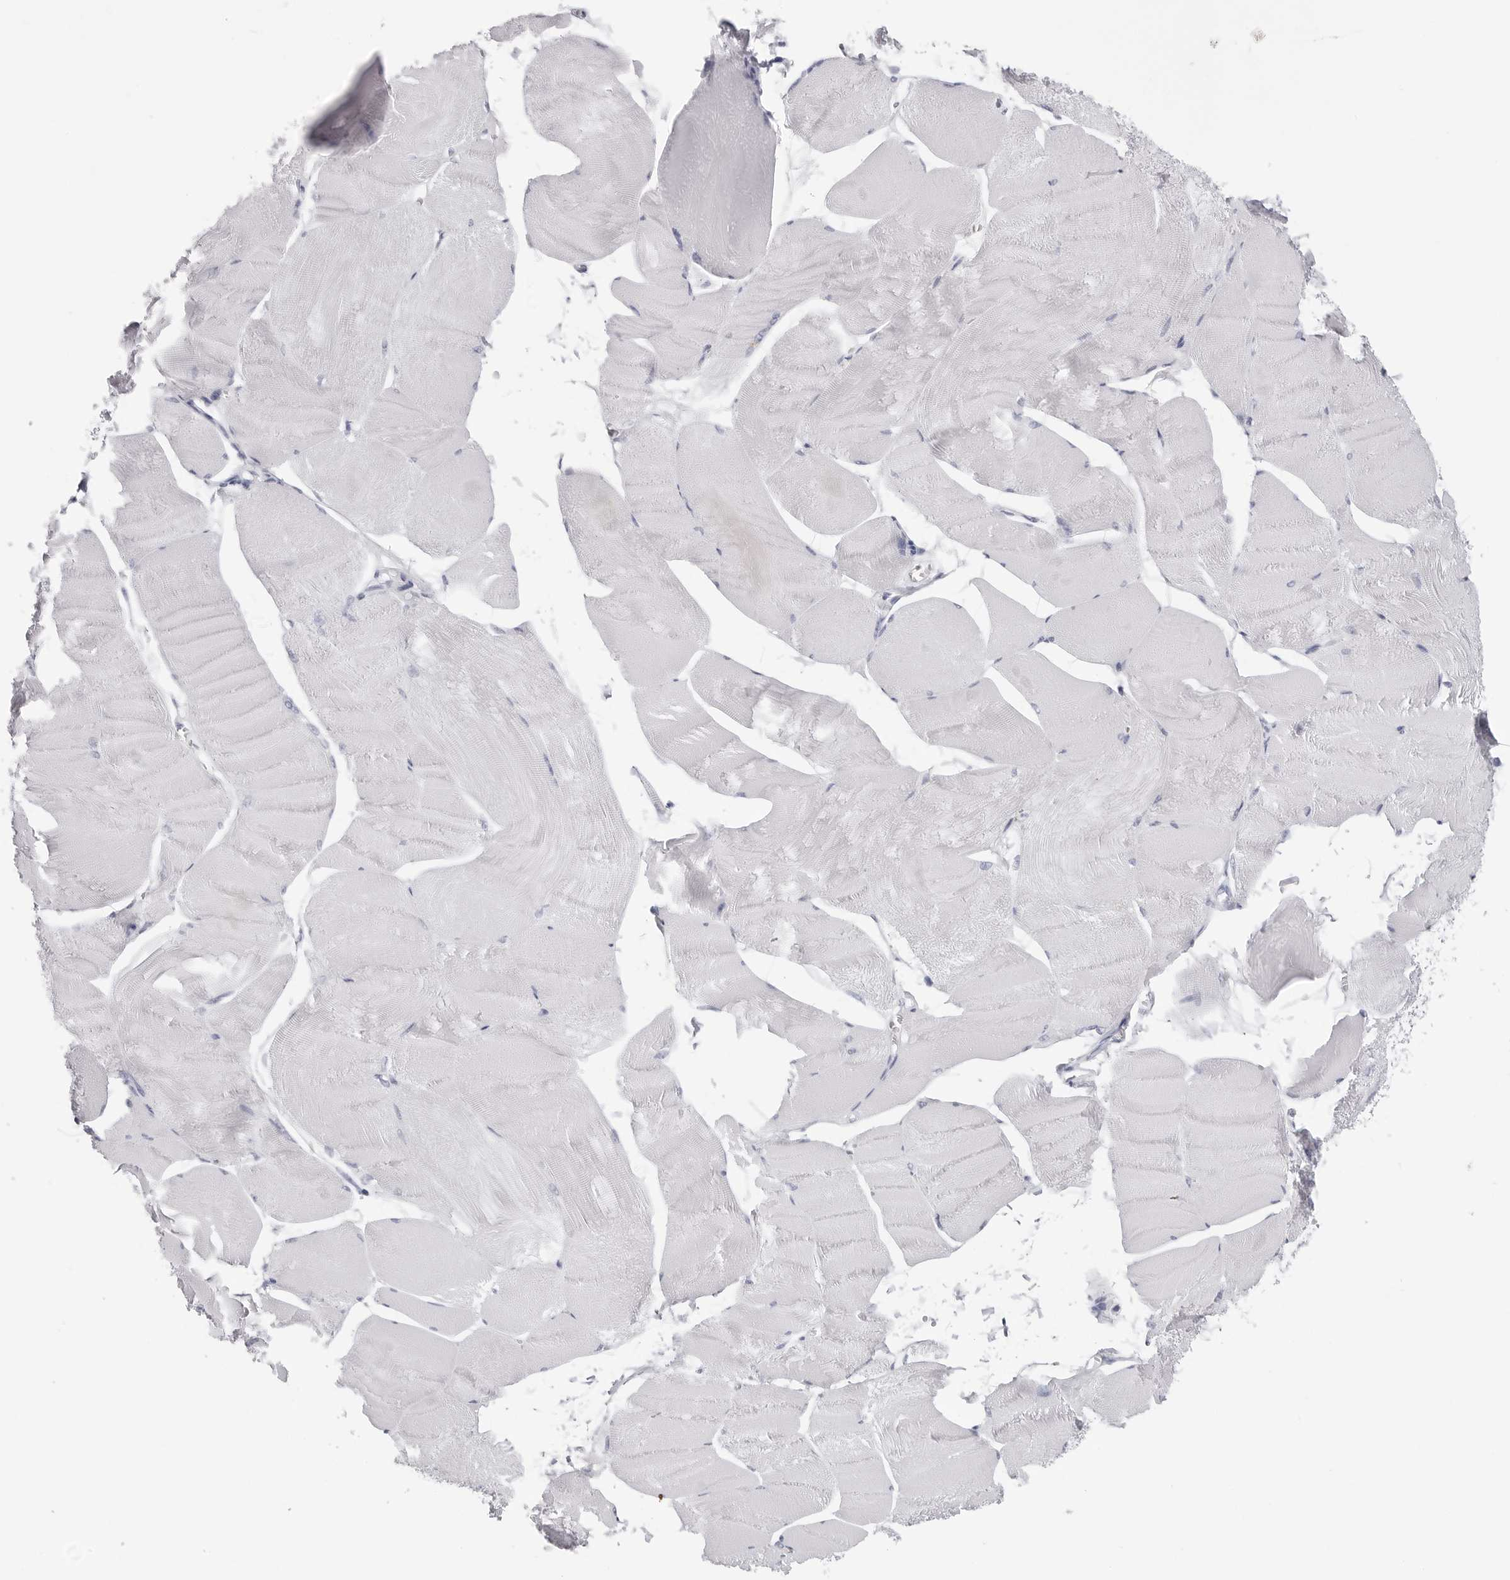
{"staining": {"intensity": "negative", "quantity": "none", "location": "none"}, "tissue": "skeletal muscle", "cell_type": "Myocytes", "image_type": "normal", "snomed": [{"axis": "morphology", "description": "Normal tissue, NOS"}, {"axis": "morphology", "description": "Basal cell carcinoma"}, {"axis": "topography", "description": "Skeletal muscle"}], "caption": "Human skeletal muscle stained for a protein using immunohistochemistry reveals no staining in myocytes.", "gene": "CST2", "patient": {"sex": "female", "age": 64}}